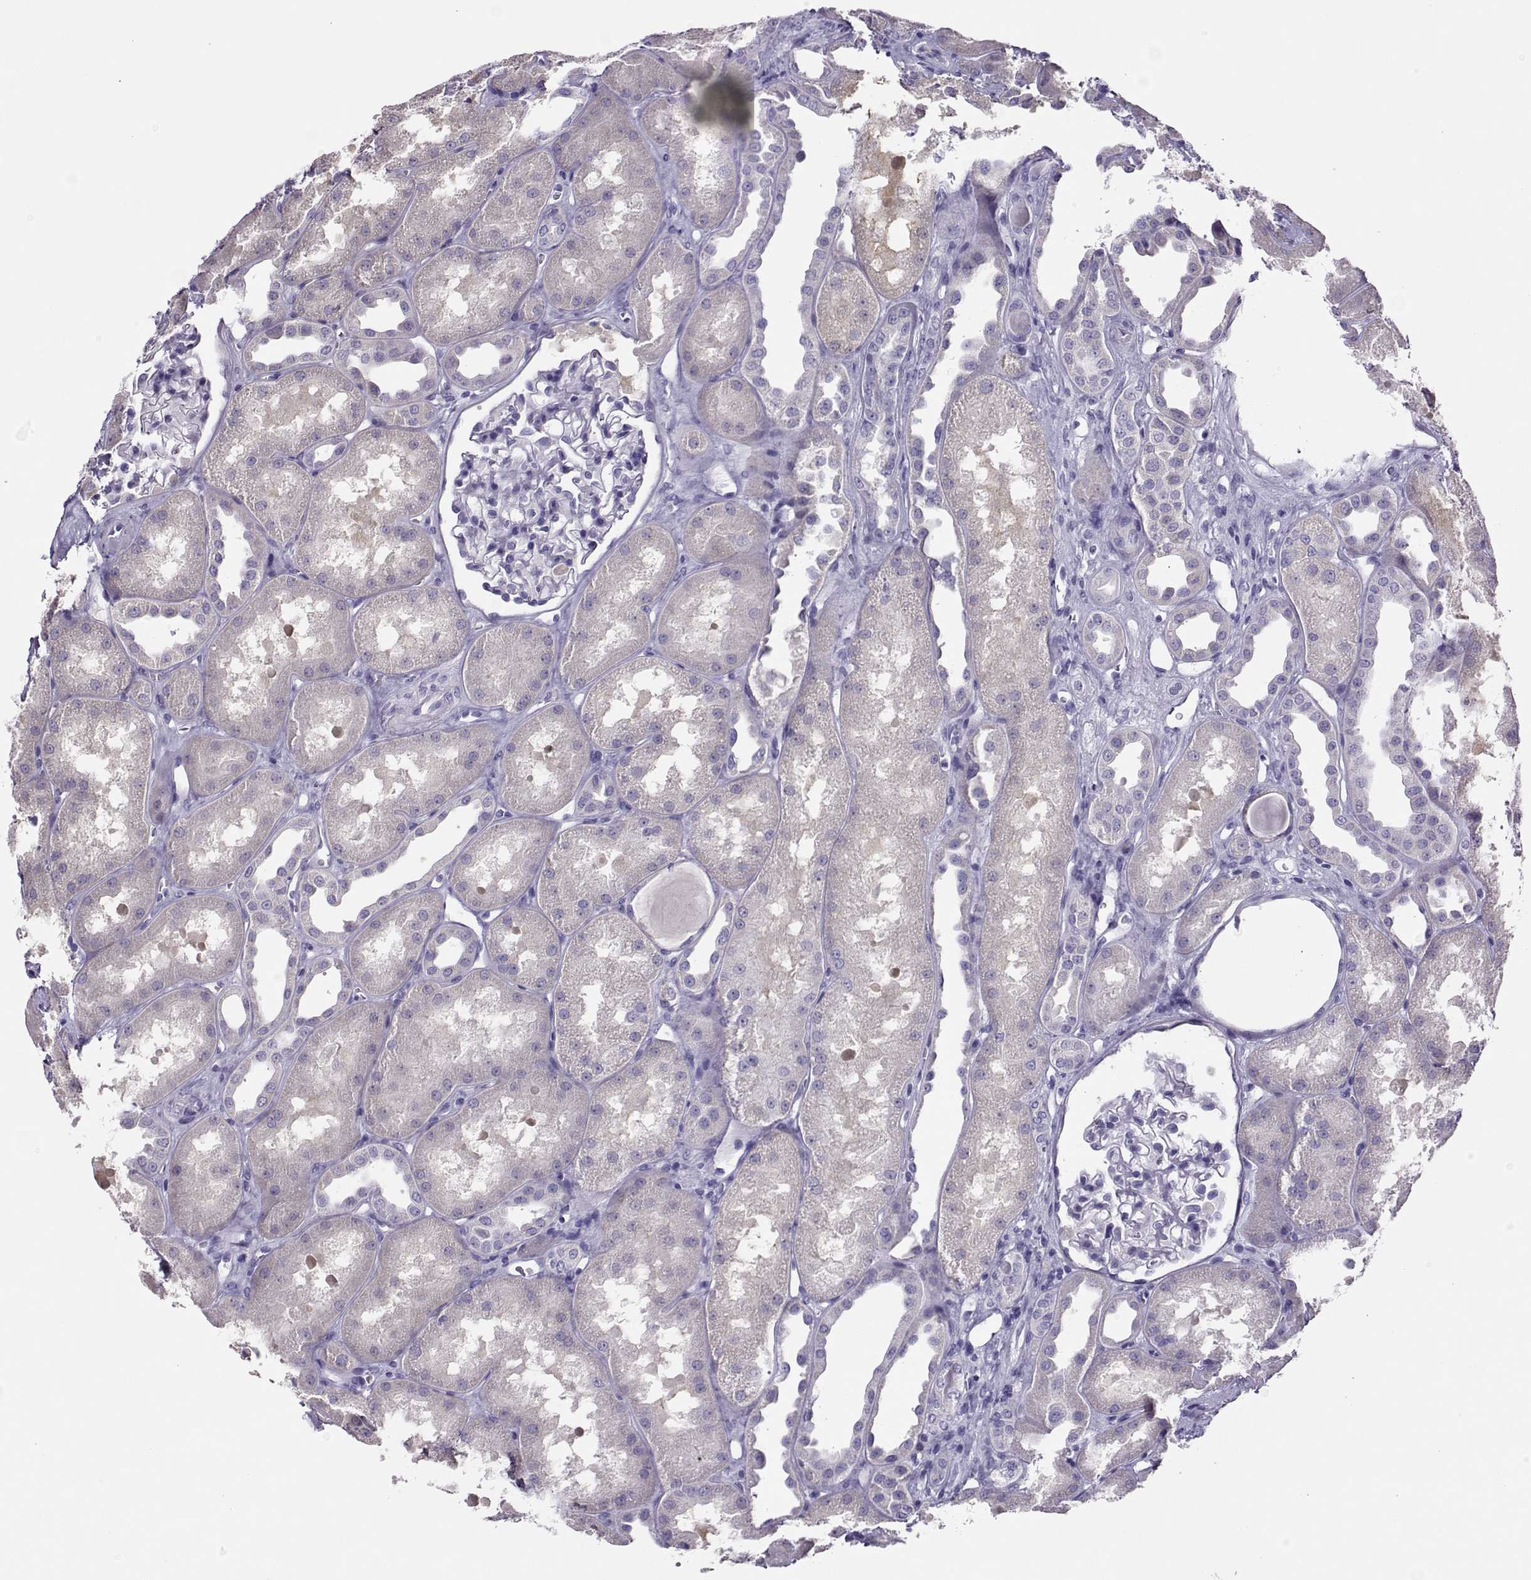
{"staining": {"intensity": "negative", "quantity": "none", "location": "none"}, "tissue": "kidney", "cell_type": "Cells in glomeruli", "image_type": "normal", "snomed": [{"axis": "morphology", "description": "Normal tissue, NOS"}, {"axis": "topography", "description": "Kidney"}], "caption": "A high-resolution image shows immunohistochemistry (IHC) staining of unremarkable kidney, which shows no significant expression in cells in glomeruli.", "gene": "LINGO1", "patient": {"sex": "male", "age": 61}}